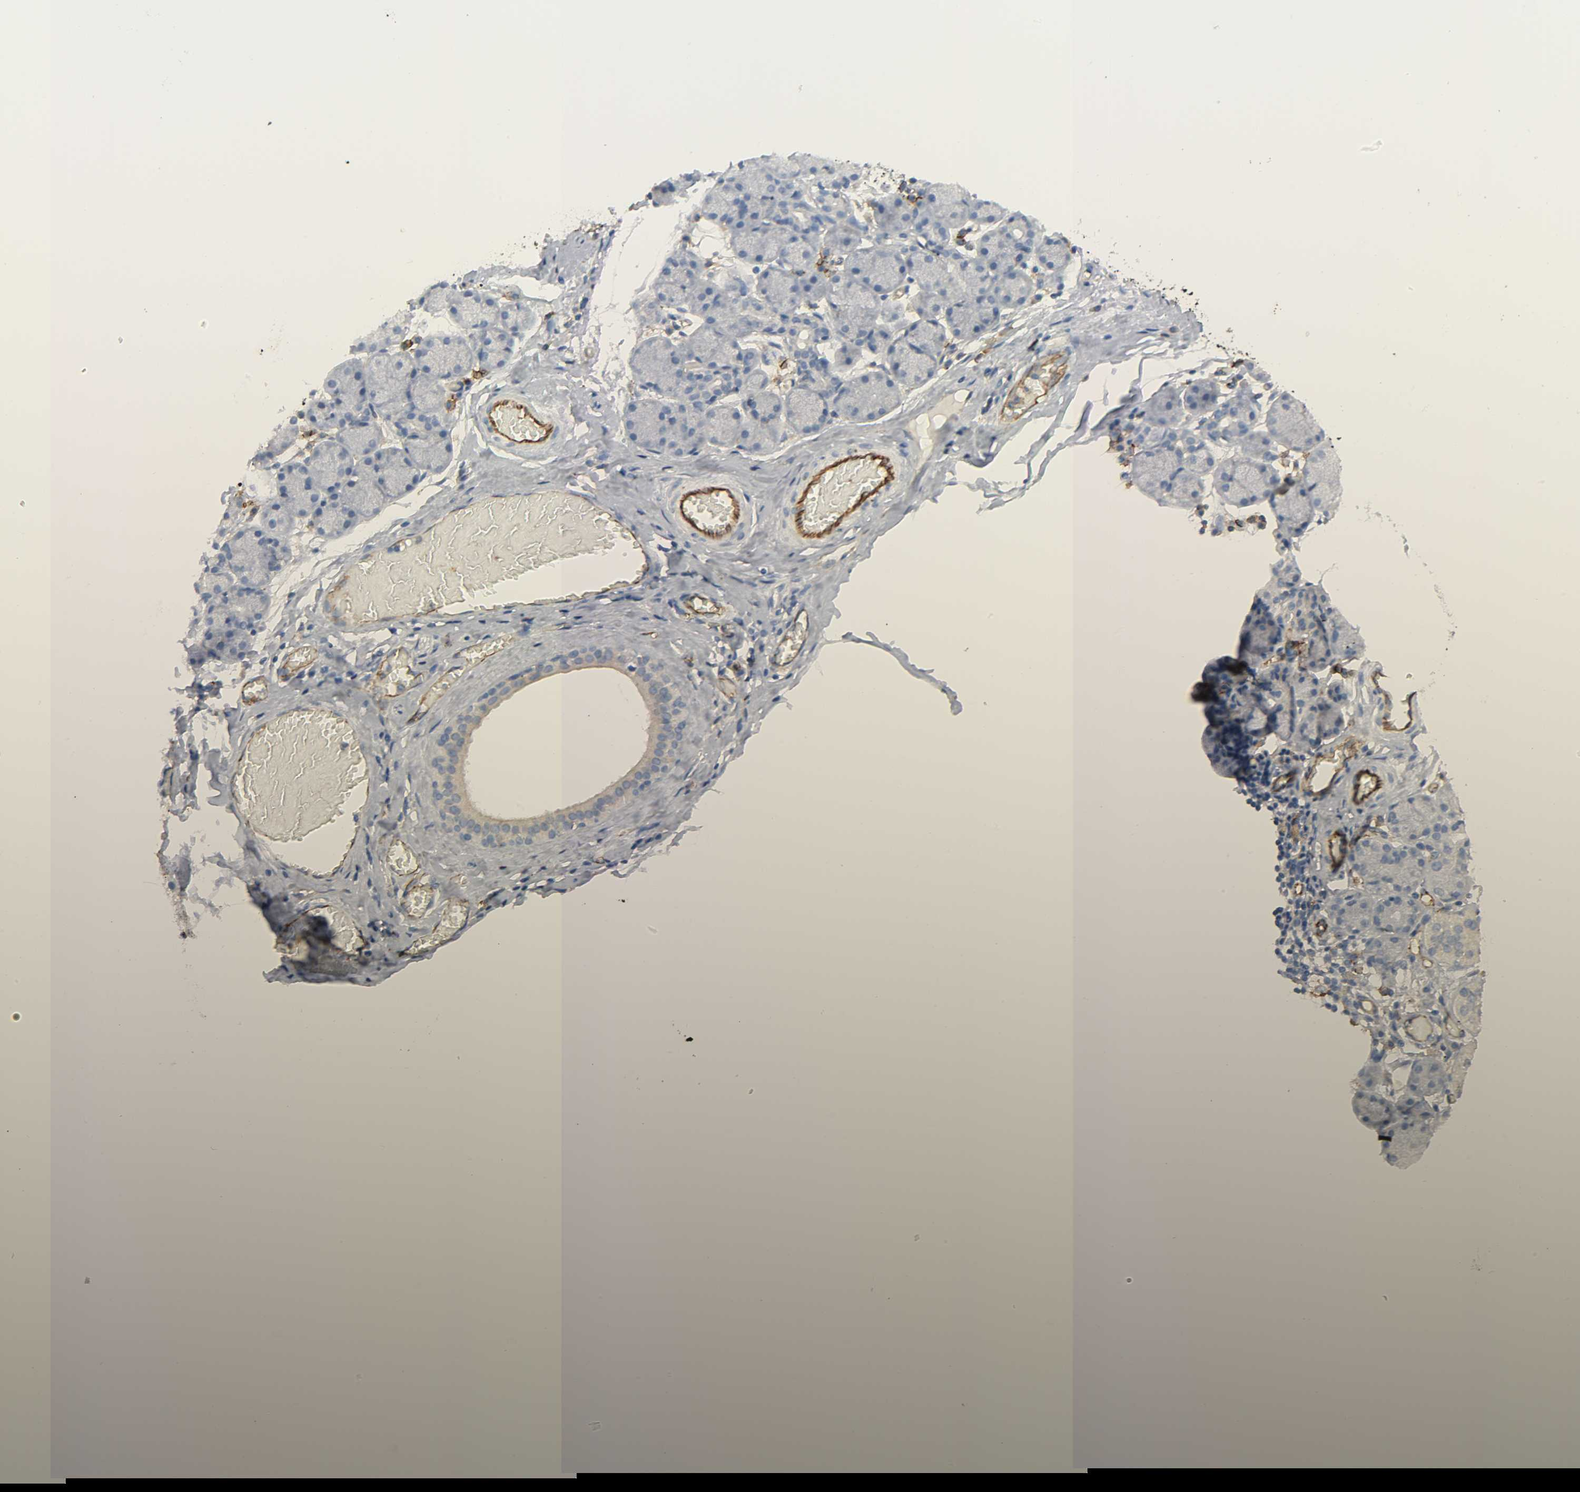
{"staining": {"intensity": "negative", "quantity": "none", "location": "none"}, "tissue": "salivary gland", "cell_type": "Glandular cells", "image_type": "normal", "snomed": [{"axis": "morphology", "description": "Normal tissue, NOS"}, {"axis": "topography", "description": "Salivary gland"}], "caption": "DAB (3,3'-diaminobenzidine) immunohistochemical staining of benign human salivary gland exhibits no significant positivity in glandular cells. Brightfield microscopy of immunohistochemistry stained with DAB (brown) and hematoxylin (blue), captured at high magnification.", "gene": "PECAM1", "patient": {"sex": "female", "age": 24}}